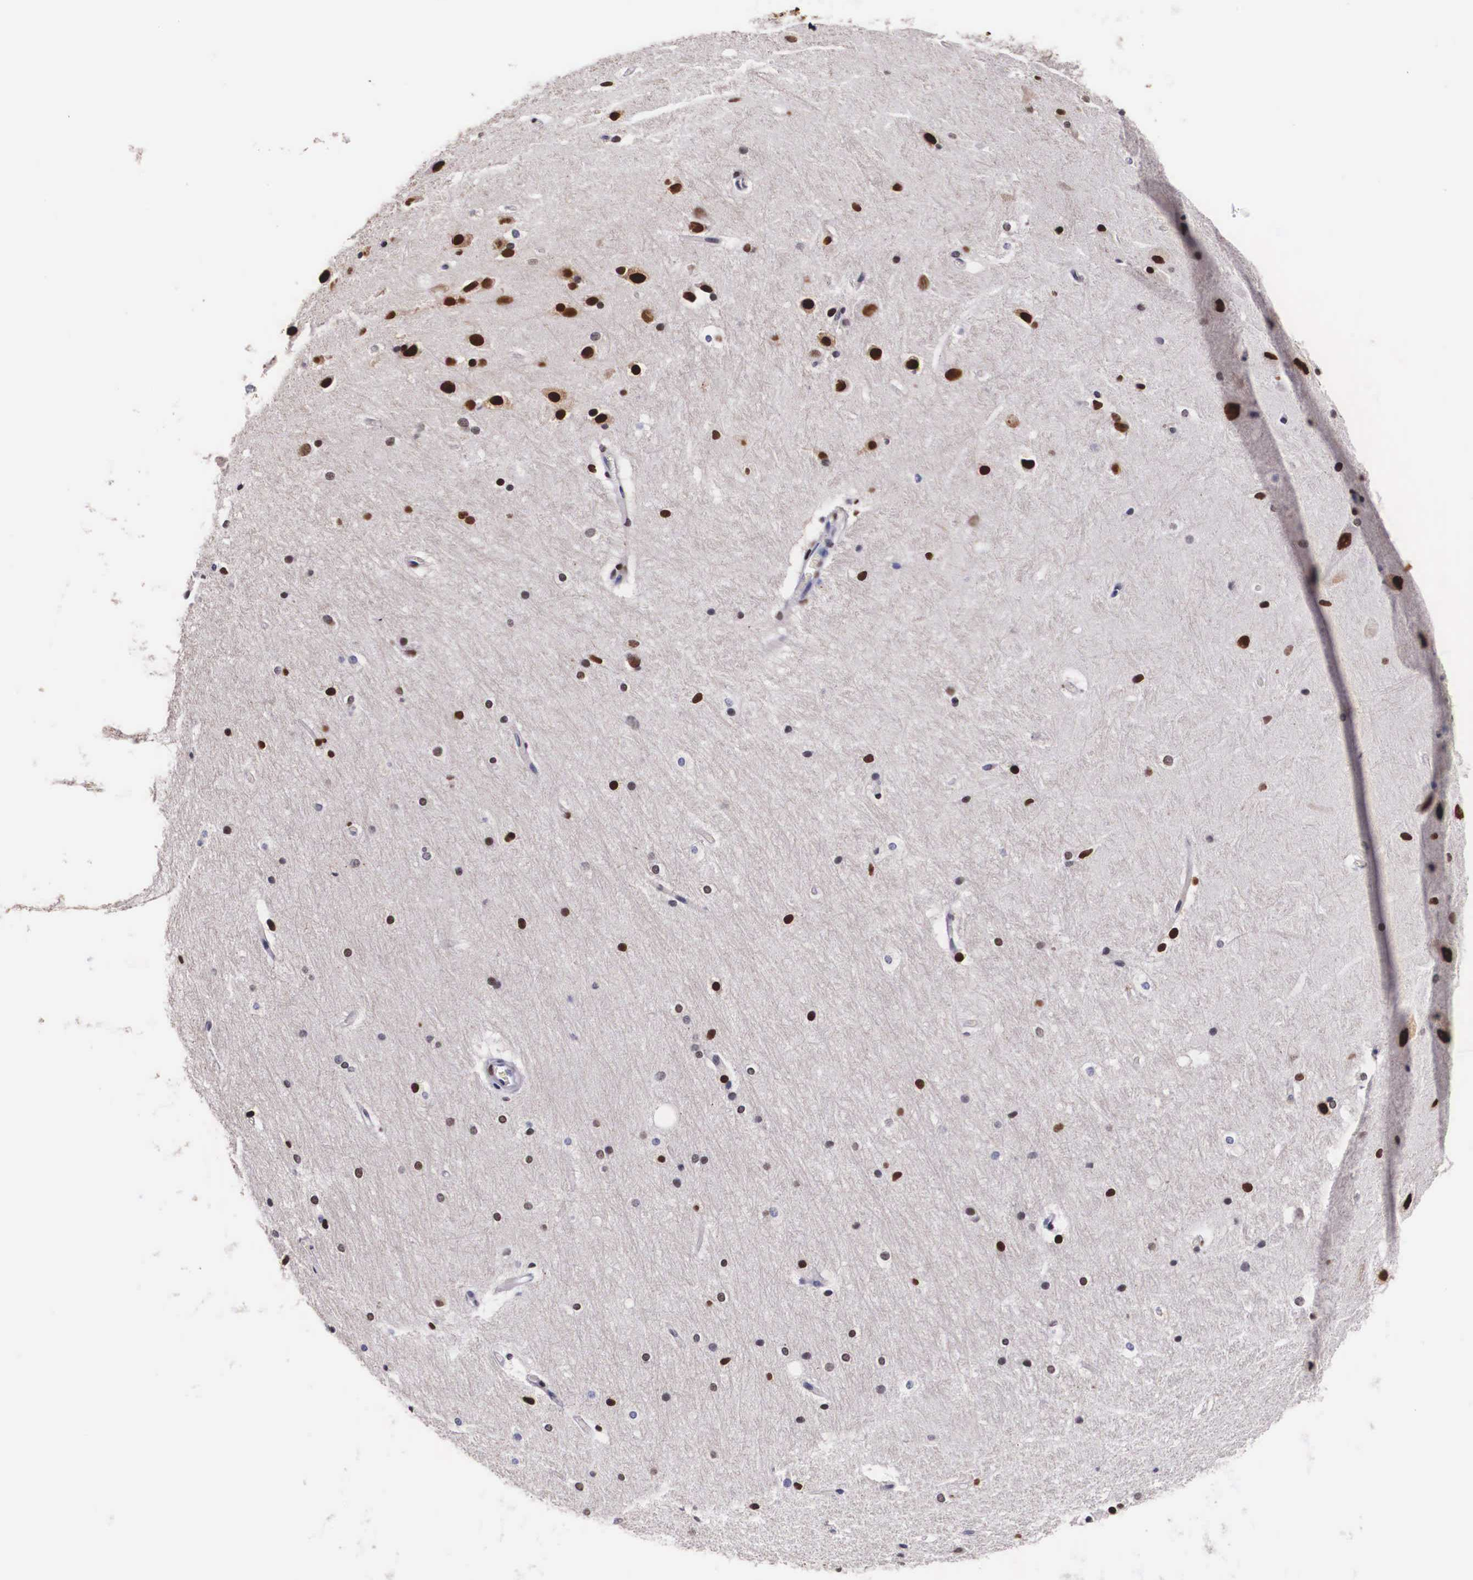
{"staining": {"intensity": "weak", "quantity": "<25%", "location": "nuclear"}, "tissue": "cerebral cortex", "cell_type": "Endothelial cells", "image_type": "normal", "snomed": [{"axis": "morphology", "description": "Normal tissue, NOS"}, {"axis": "topography", "description": "Cerebral cortex"}, {"axis": "topography", "description": "Hippocampus"}], "caption": "The photomicrograph reveals no staining of endothelial cells in normal cerebral cortex.", "gene": "KHDRBS3", "patient": {"sex": "female", "age": 19}}